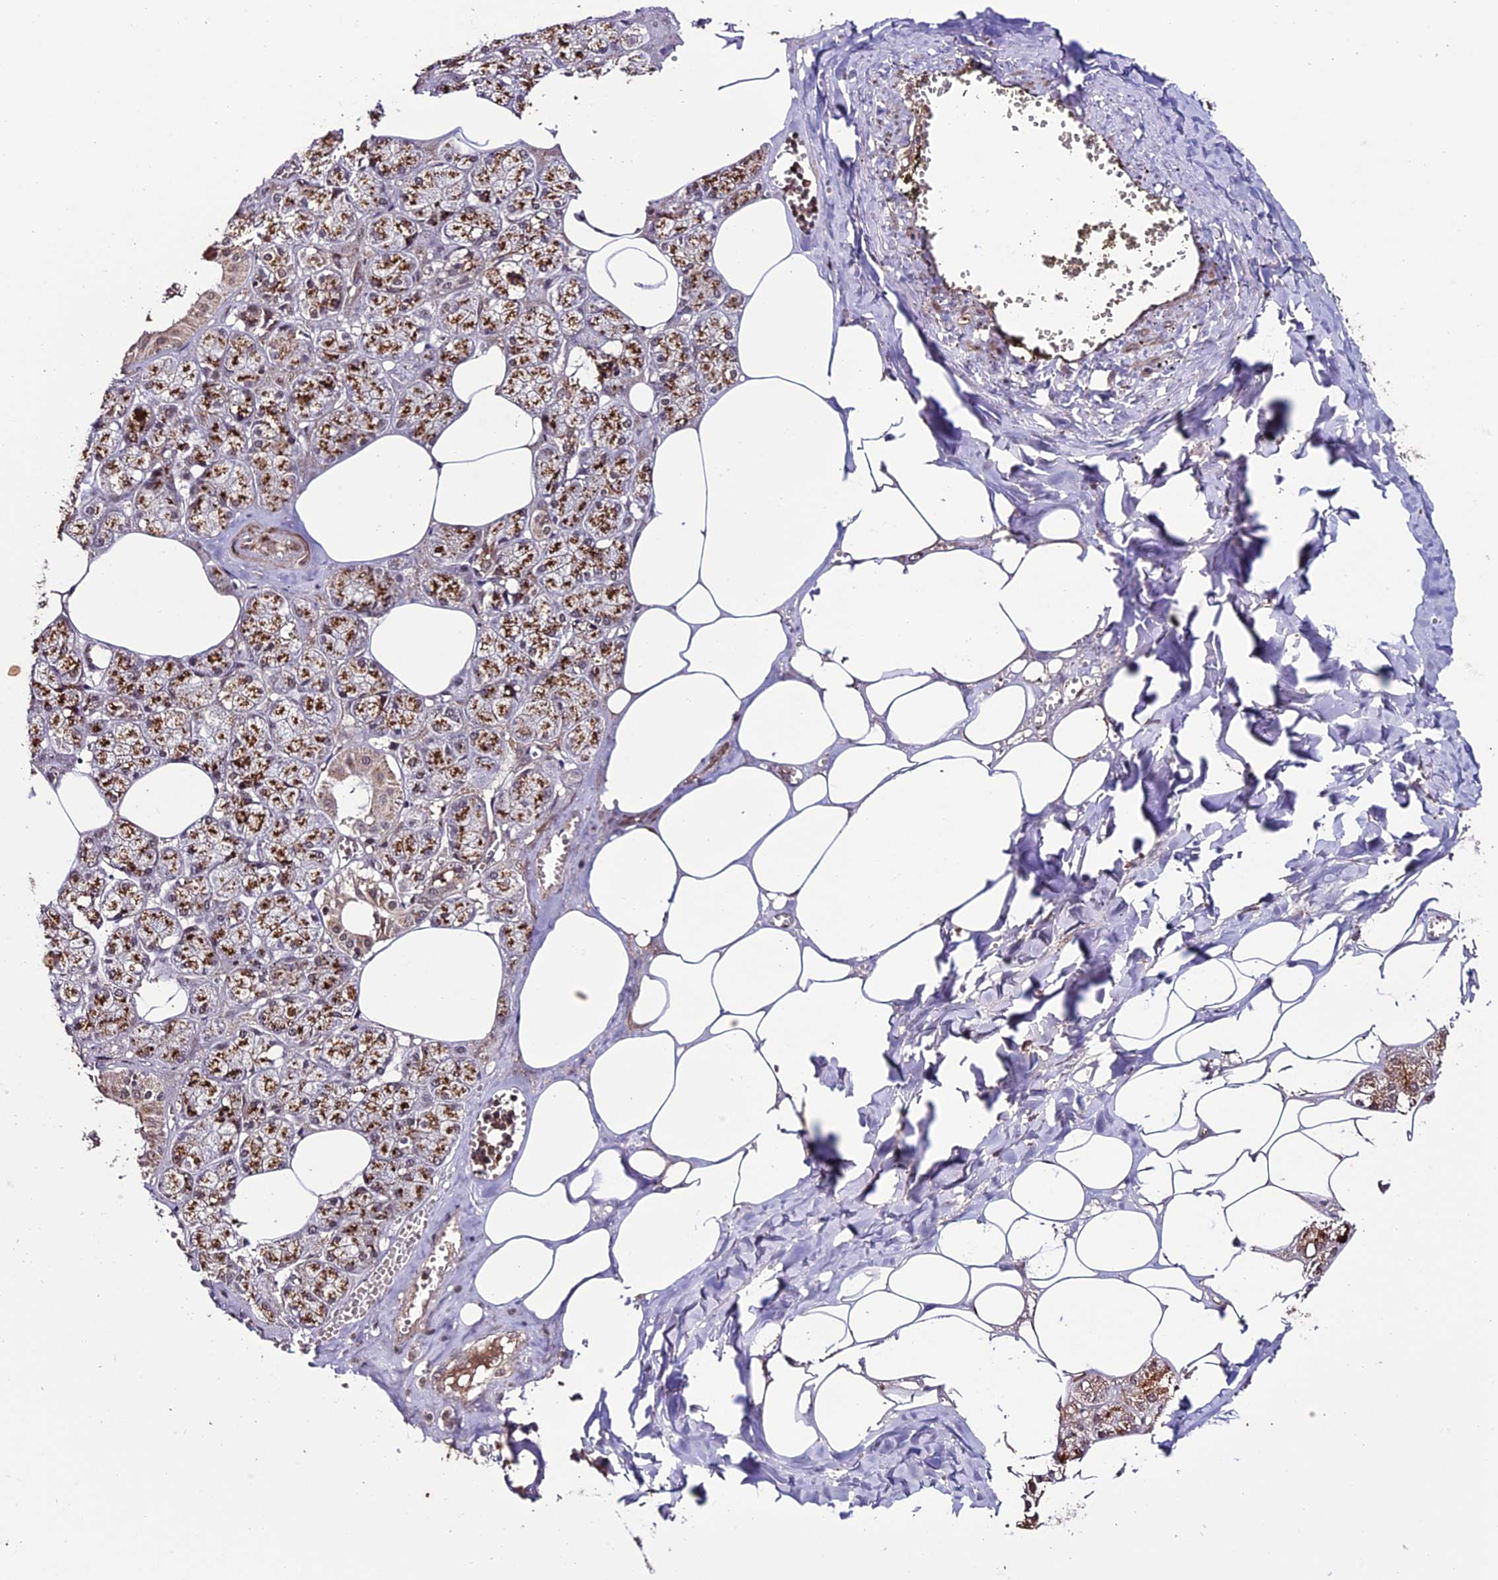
{"staining": {"intensity": "strong", "quantity": ">75%", "location": "cytoplasmic/membranous"}, "tissue": "salivary gland", "cell_type": "Glandular cells", "image_type": "normal", "snomed": [{"axis": "morphology", "description": "Normal tissue, NOS"}, {"axis": "topography", "description": "Salivary gland"}], "caption": "The immunohistochemical stain labels strong cytoplasmic/membranous expression in glandular cells of unremarkable salivary gland. The protein is shown in brown color, while the nuclei are stained blue.", "gene": "CABIN1", "patient": {"sex": "male", "age": 62}}